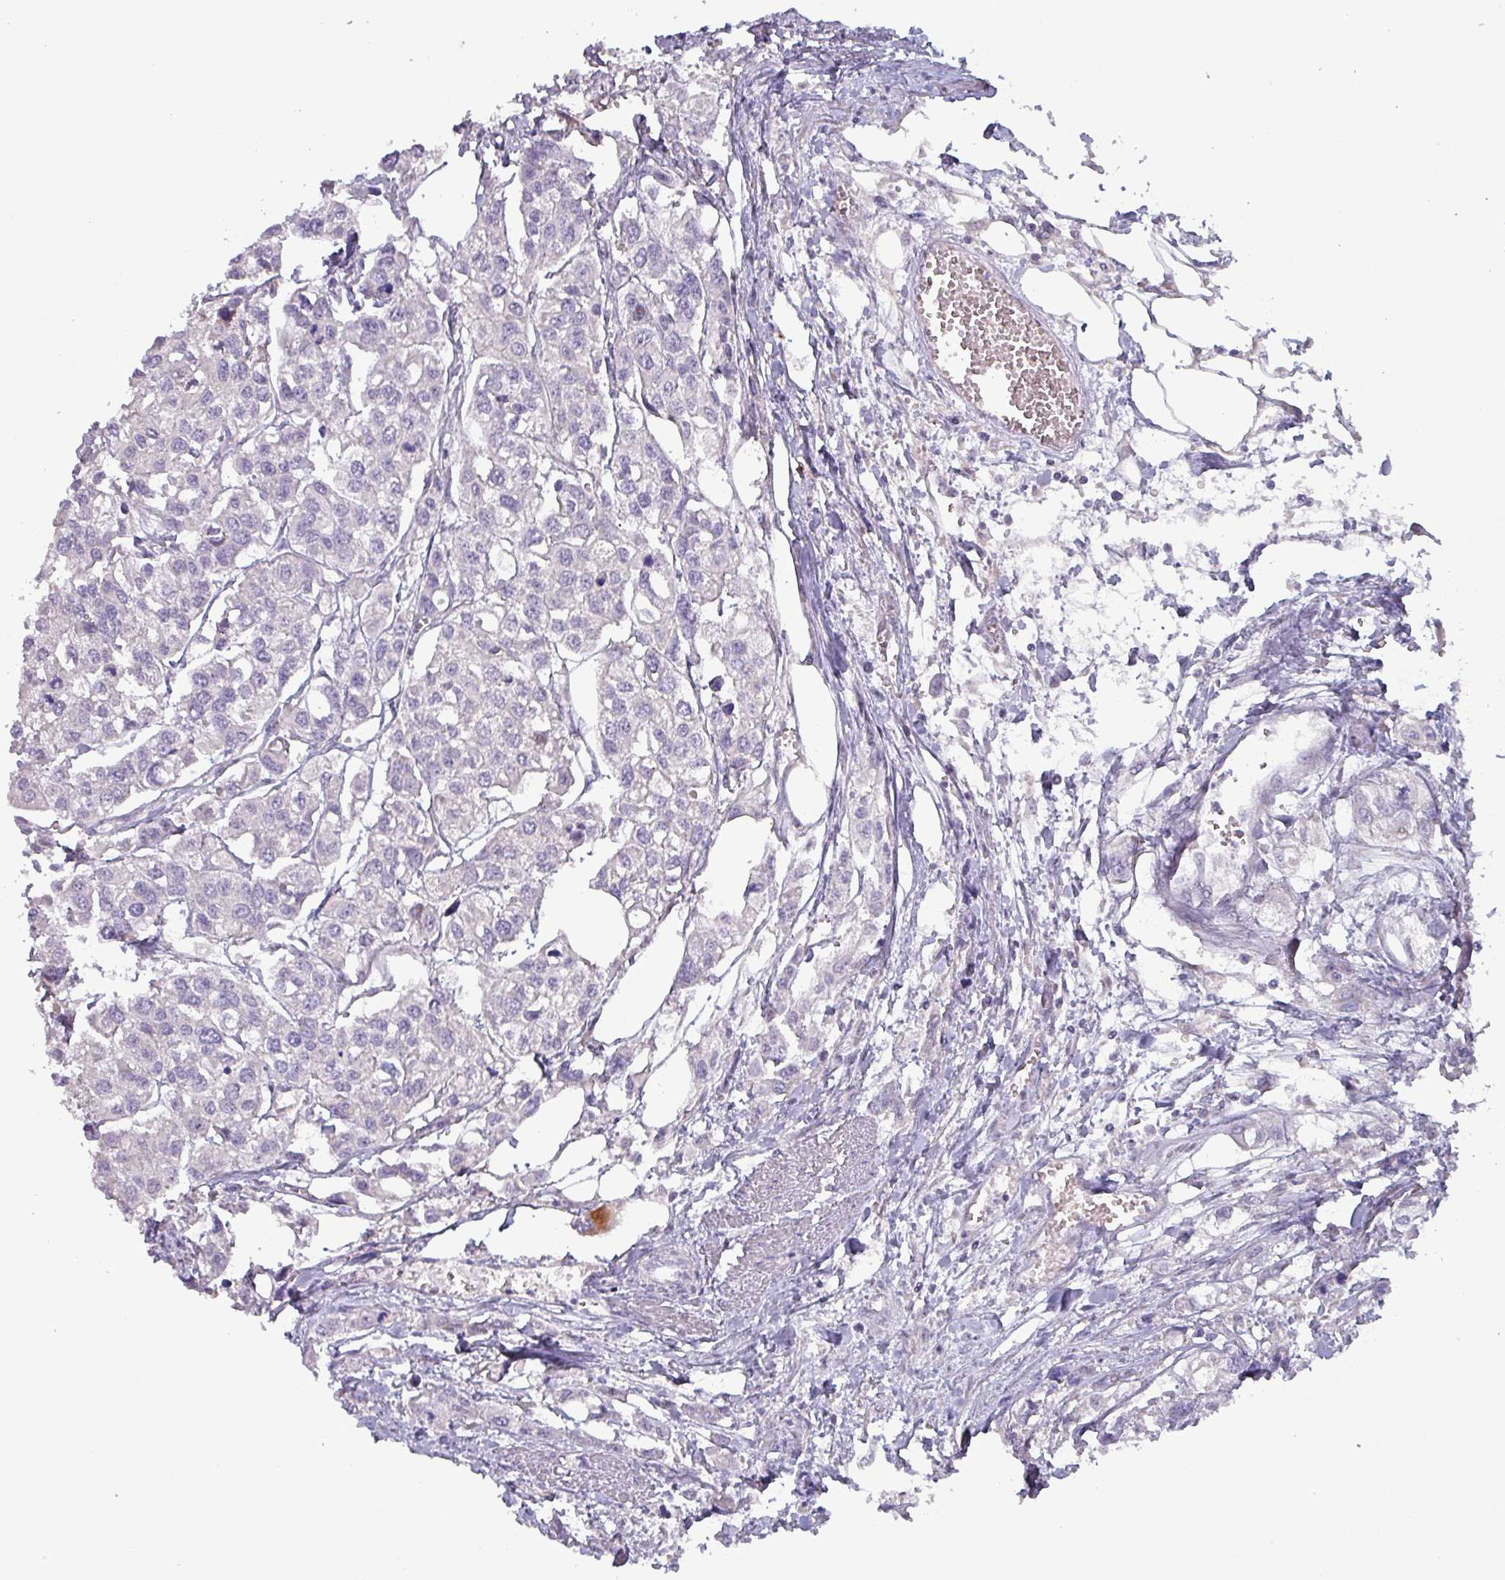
{"staining": {"intensity": "negative", "quantity": "none", "location": "none"}, "tissue": "urothelial cancer", "cell_type": "Tumor cells", "image_type": "cancer", "snomed": [{"axis": "morphology", "description": "Urothelial carcinoma, High grade"}, {"axis": "topography", "description": "Urinary bladder"}], "caption": "A photomicrograph of human urothelial cancer is negative for staining in tumor cells.", "gene": "HSD3B7", "patient": {"sex": "male", "age": 67}}